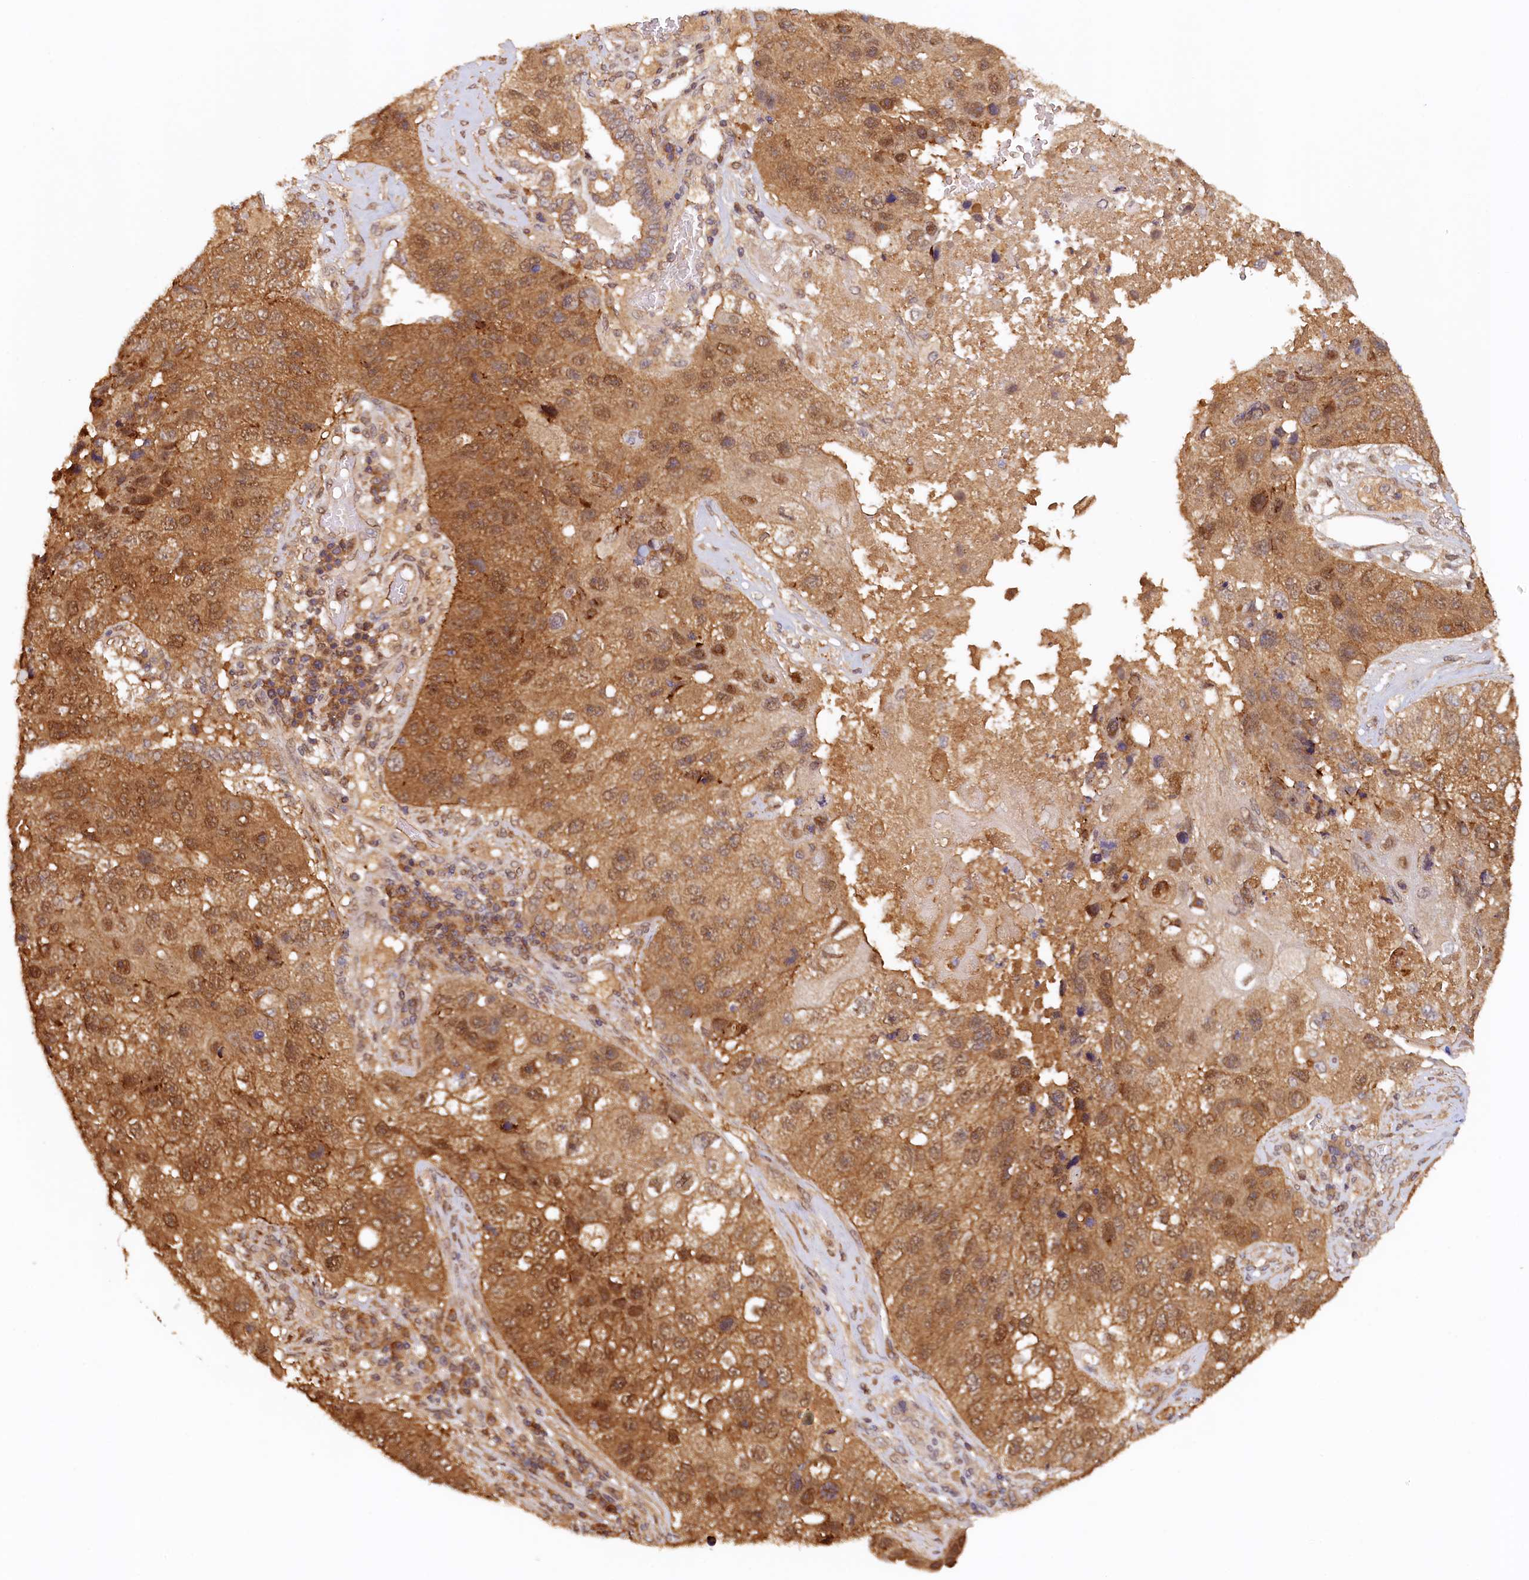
{"staining": {"intensity": "moderate", "quantity": ">75%", "location": "cytoplasmic/membranous,nuclear"}, "tissue": "lung cancer", "cell_type": "Tumor cells", "image_type": "cancer", "snomed": [{"axis": "morphology", "description": "Squamous cell carcinoma, NOS"}, {"axis": "topography", "description": "Lung"}], "caption": "Protein staining of lung squamous cell carcinoma tissue demonstrates moderate cytoplasmic/membranous and nuclear expression in about >75% of tumor cells. (Stains: DAB in brown, nuclei in blue, Microscopy: brightfield microscopy at high magnification).", "gene": "UBL7", "patient": {"sex": "male", "age": 61}}